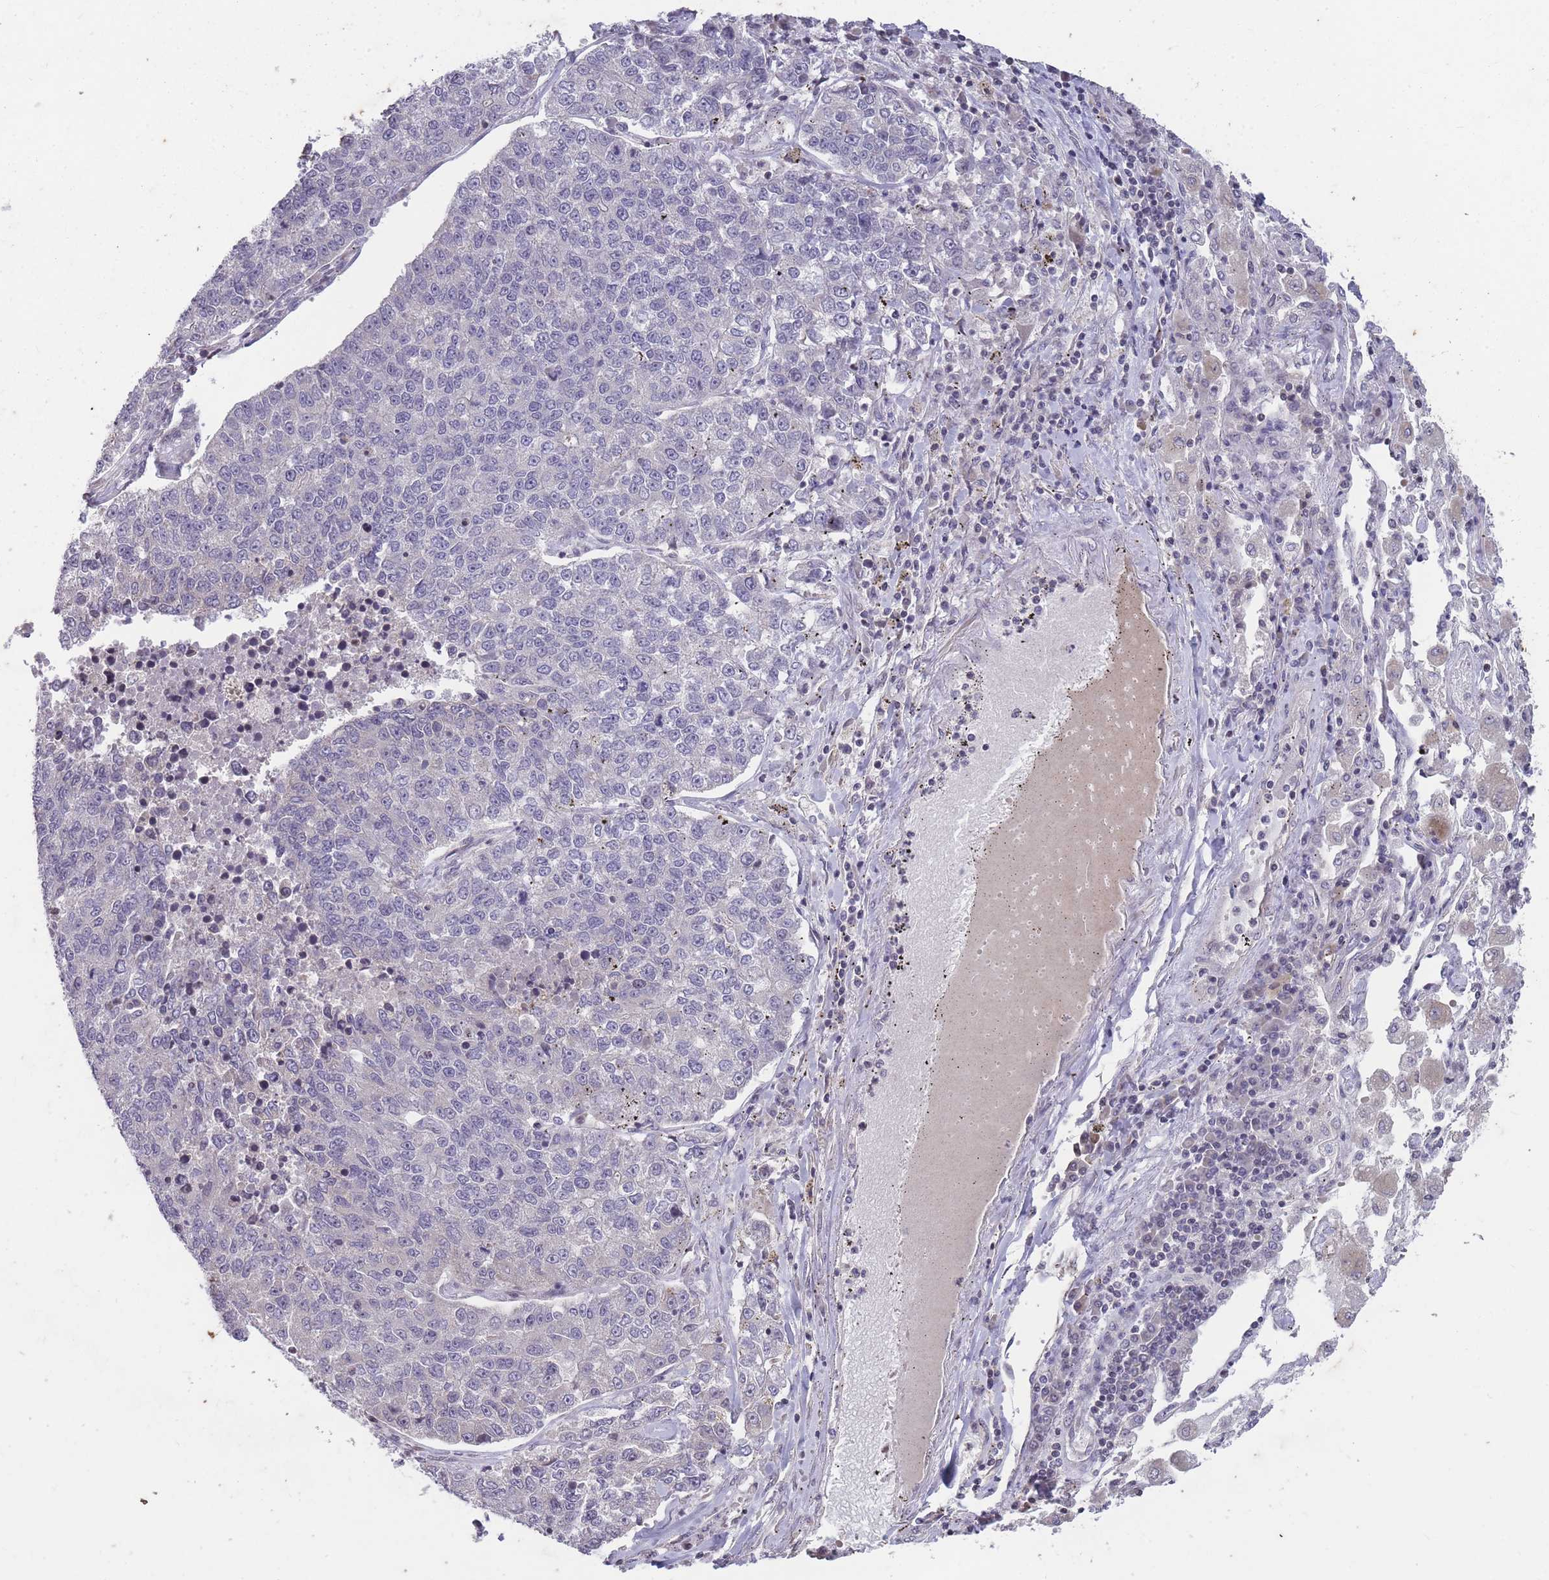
{"staining": {"intensity": "negative", "quantity": "none", "location": "none"}, "tissue": "lung cancer", "cell_type": "Tumor cells", "image_type": "cancer", "snomed": [{"axis": "morphology", "description": "Adenocarcinoma, NOS"}, {"axis": "topography", "description": "Lung"}], "caption": "Immunohistochemistry of lung cancer displays no expression in tumor cells.", "gene": "GGT5", "patient": {"sex": "male", "age": 49}}